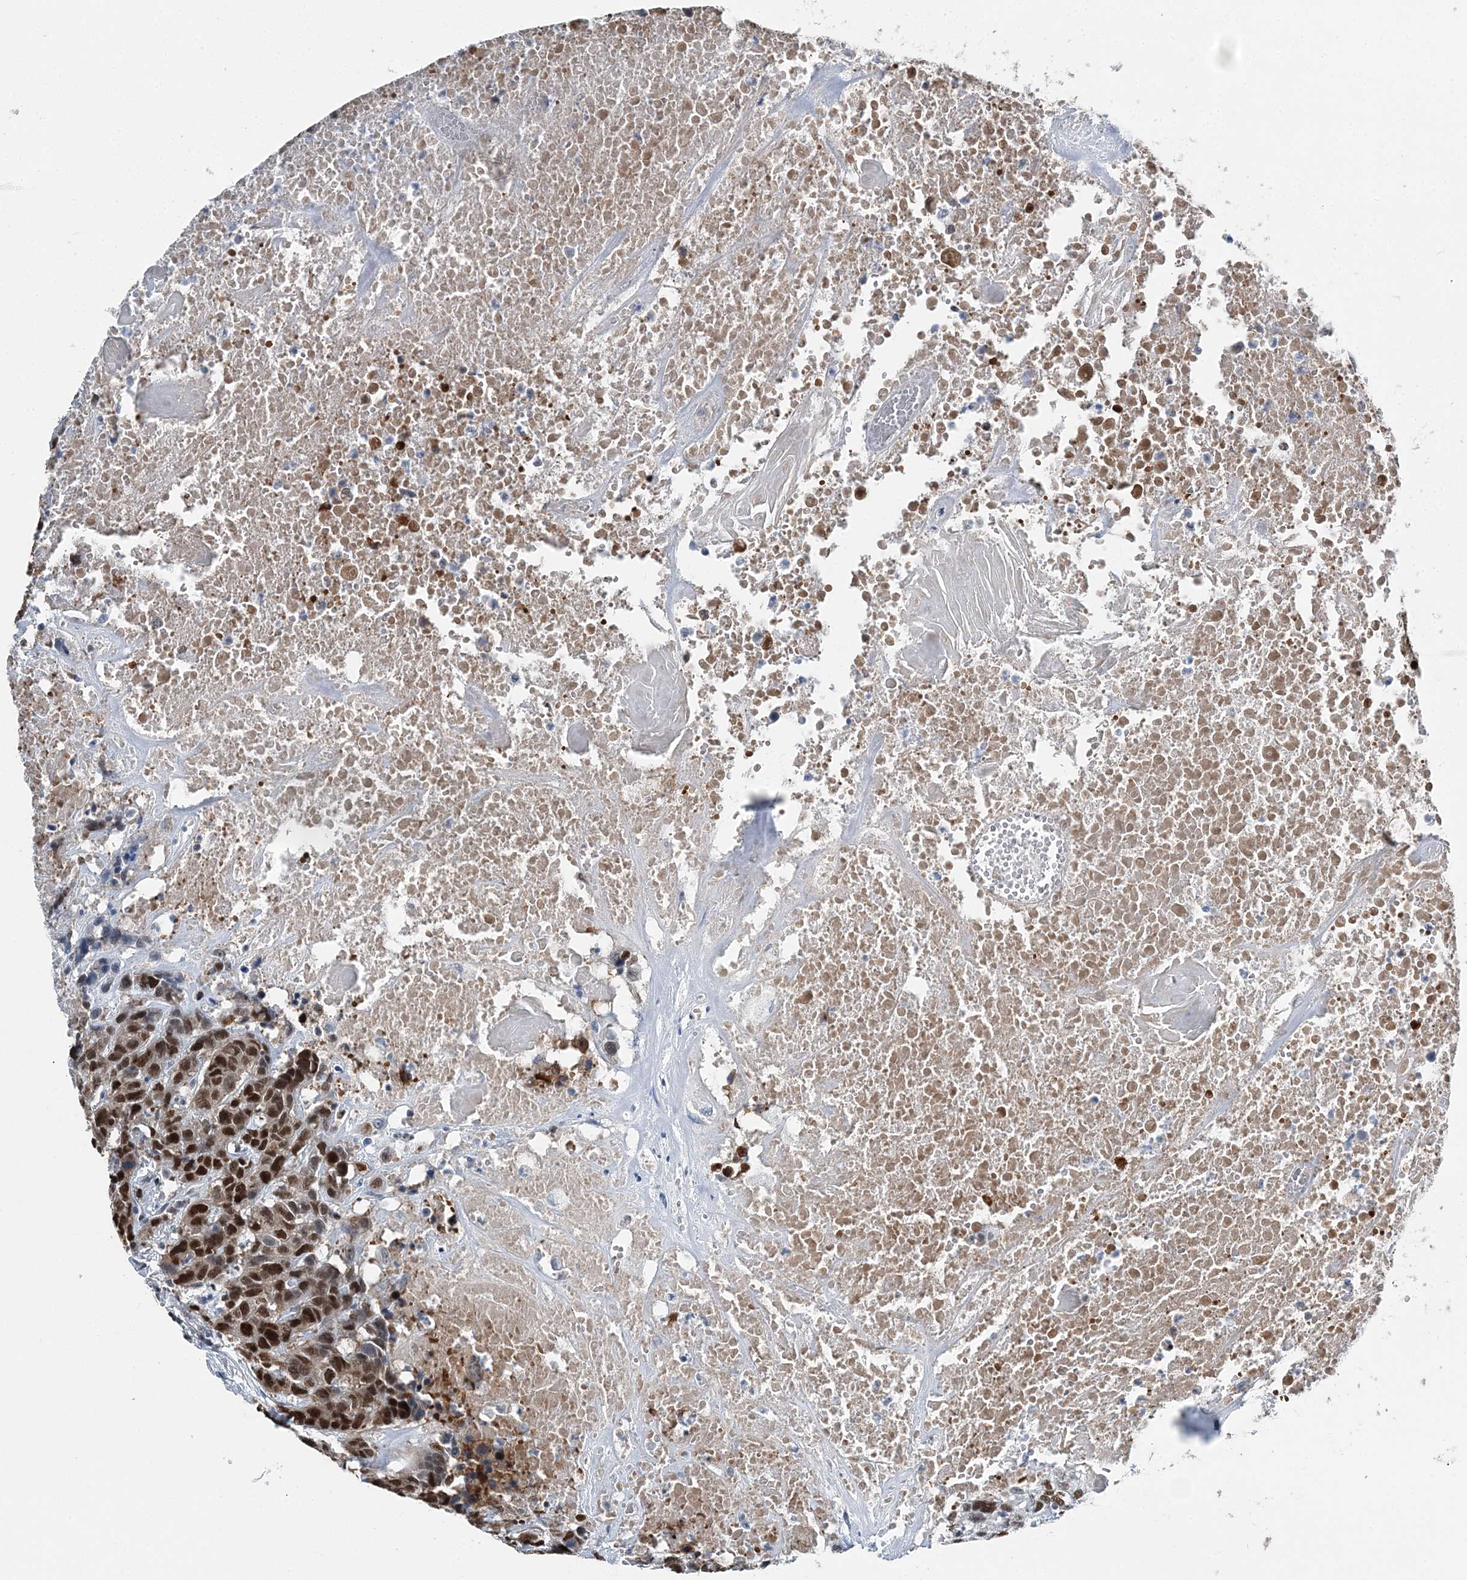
{"staining": {"intensity": "strong", "quantity": ">75%", "location": "nuclear"}, "tissue": "head and neck cancer", "cell_type": "Tumor cells", "image_type": "cancer", "snomed": [{"axis": "morphology", "description": "Squamous cell carcinoma, NOS"}, {"axis": "topography", "description": "Head-Neck"}], "caption": "The histopathology image exhibits staining of head and neck cancer, revealing strong nuclear protein positivity (brown color) within tumor cells.", "gene": "HAT1", "patient": {"sex": "male", "age": 66}}